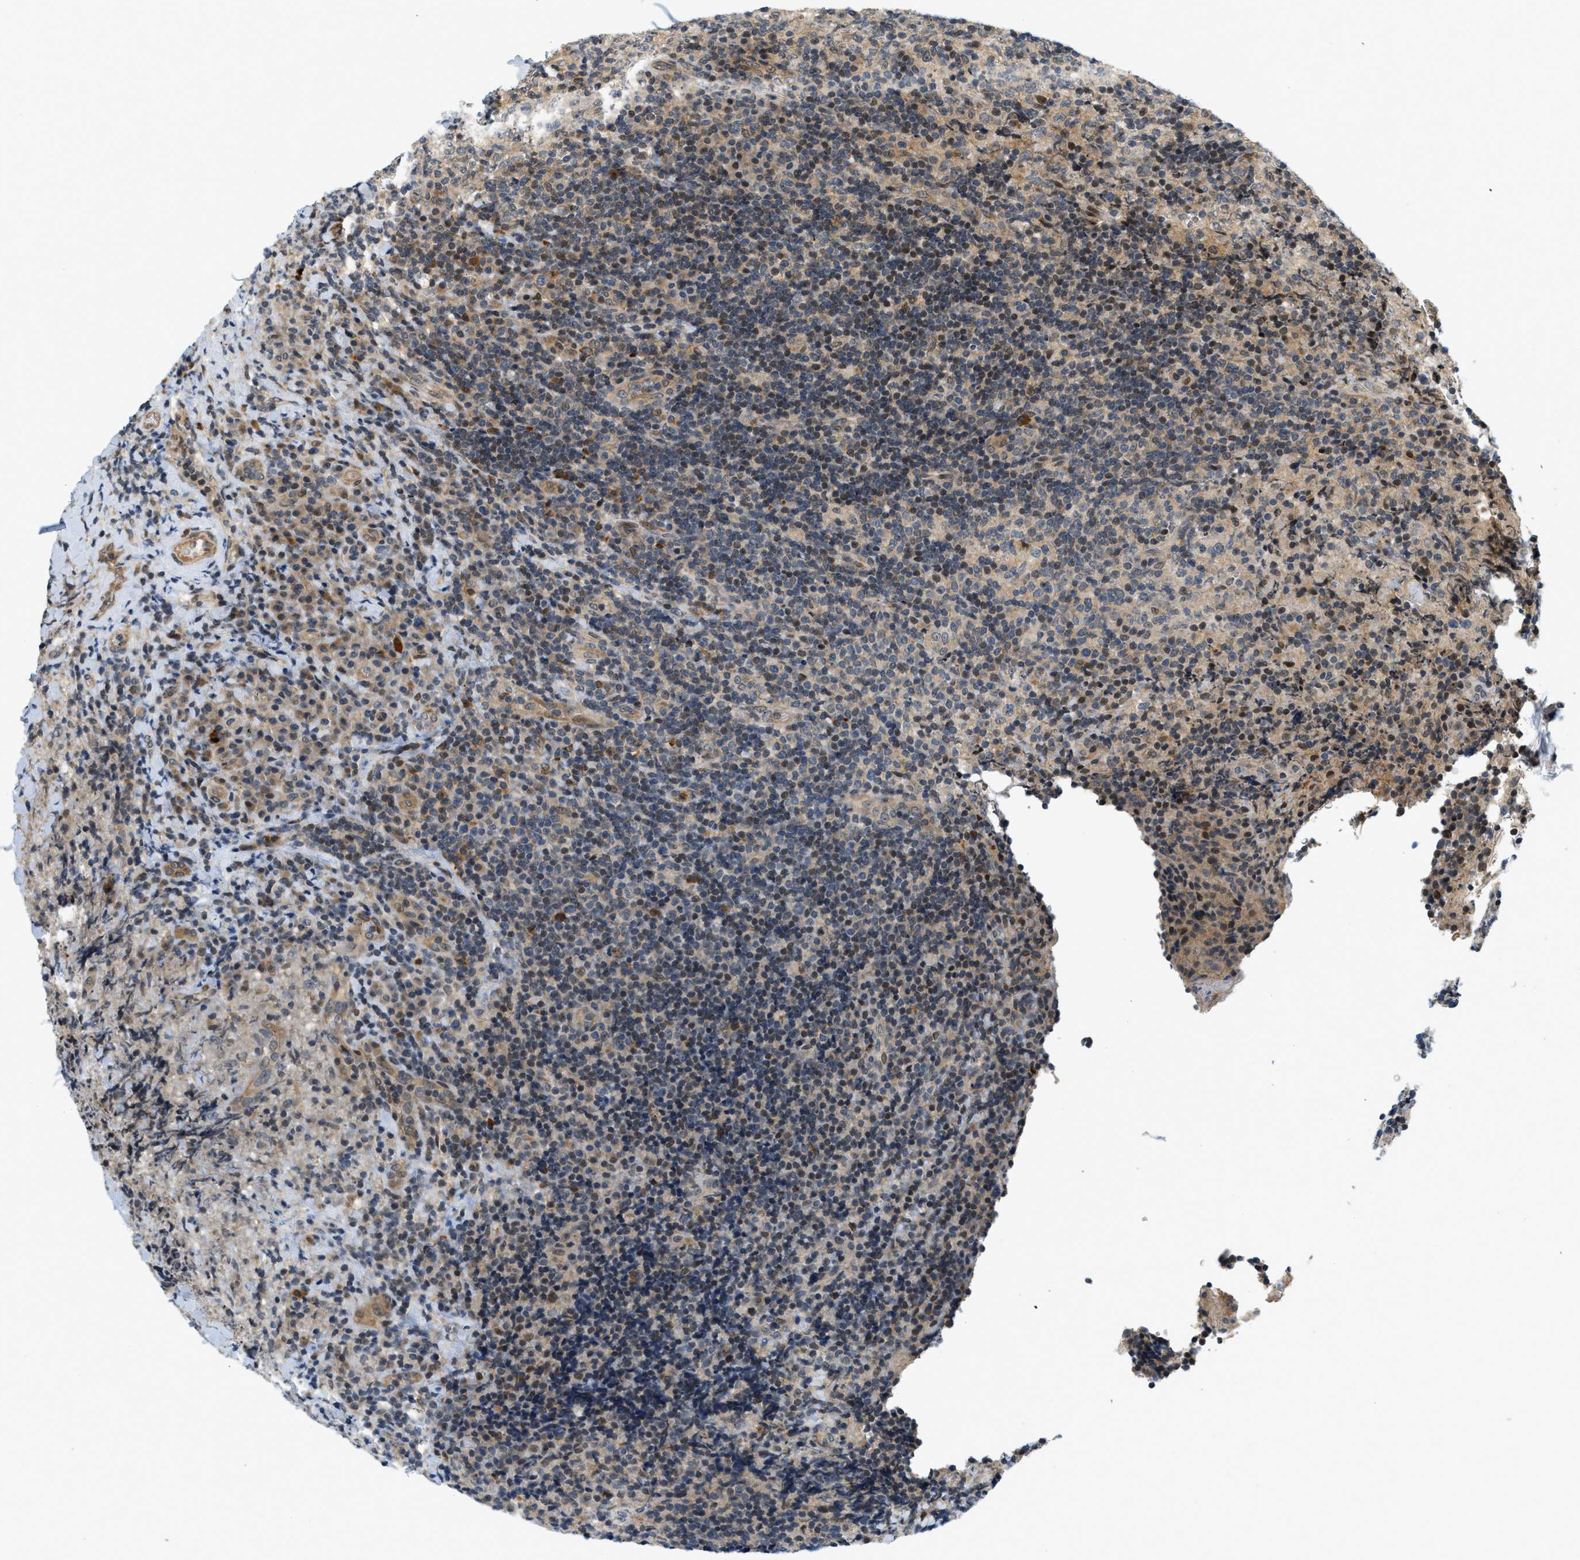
{"staining": {"intensity": "moderate", "quantity": "25%-75%", "location": "cytoplasmic/membranous,nuclear"}, "tissue": "lymphoma", "cell_type": "Tumor cells", "image_type": "cancer", "snomed": [{"axis": "morphology", "description": "Malignant lymphoma, non-Hodgkin's type, High grade"}, {"axis": "topography", "description": "Tonsil"}], "caption": "An image of lymphoma stained for a protein exhibits moderate cytoplasmic/membranous and nuclear brown staining in tumor cells.", "gene": "KMT2A", "patient": {"sex": "female", "age": 36}}